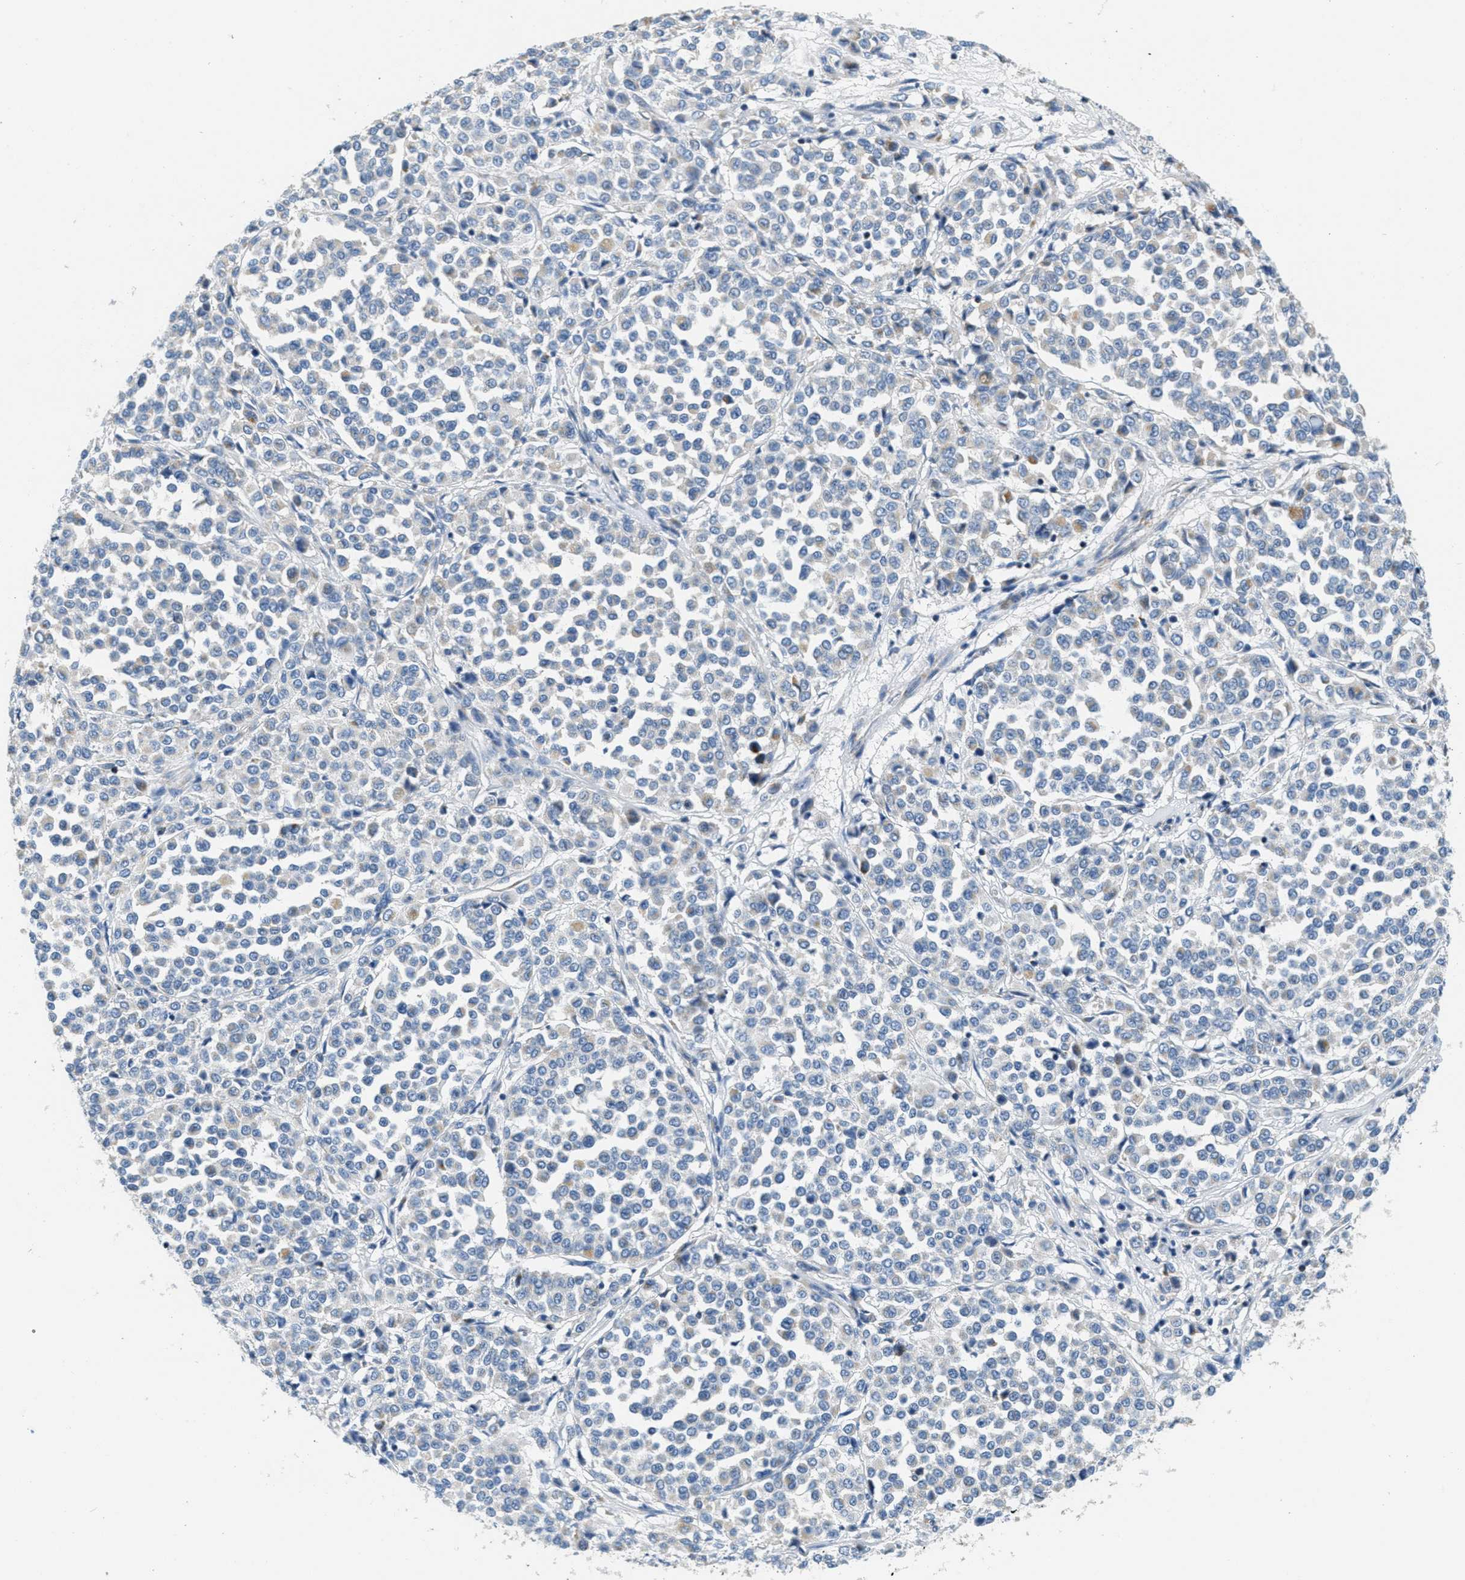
{"staining": {"intensity": "negative", "quantity": "none", "location": "none"}, "tissue": "melanoma", "cell_type": "Tumor cells", "image_type": "cancer", "snomed": [{"axis": "morphology", "description": "Malignant melanoma, Metastatic site"}, {"axis": "topography", "description": "Pancreas"}], "caption": "Human malignant melanoma (metastatic site) stained for a protein using immunohistochemistry (IHC) reveals no staining in tumor cells.", "gene": "CA4", "patient": {"sex": "female", "age": 30}}